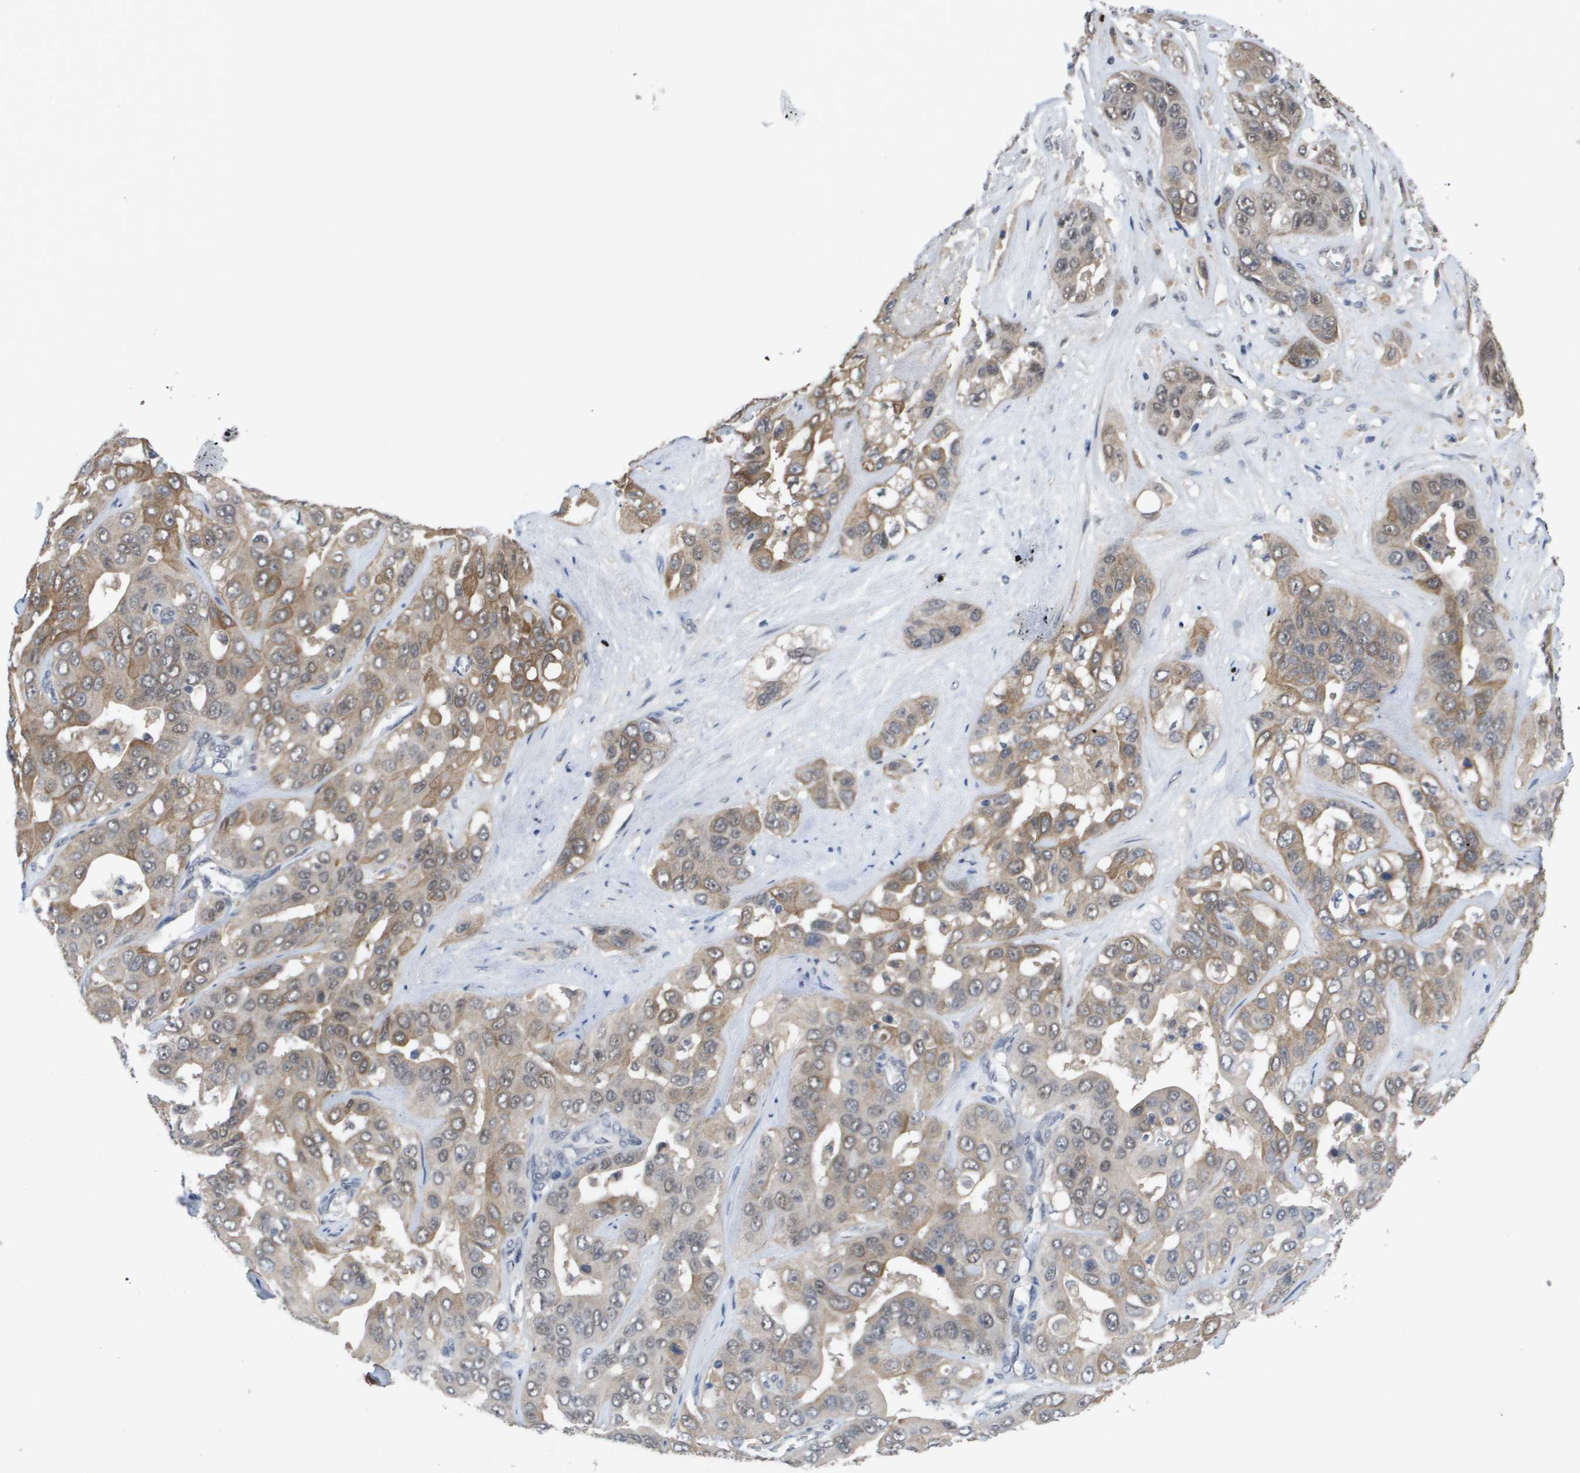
{"staining": {"intensity": "moderate", "quantity": "<25%", "location": "cytoplasmic/membranous,nuclear"}, "tissue": "liver cancer", "cell_type": "Tumor cells", "image_type": "cancer", "snomed": [{"axis": "morphology", "description": "Cholangiocarcinoma"}, {"axis": "topography", "description": "Liver"}], "caption": "This is a histology image of immunohistochemistry (IHC) staining of cholangiocarcinoma (liver), which shows moderate staining in the cytoplasmic/membranous and nuclear of tumor cells.", "gene": "AMBRA1", "patient": {"sex": "female", "age": 52}}